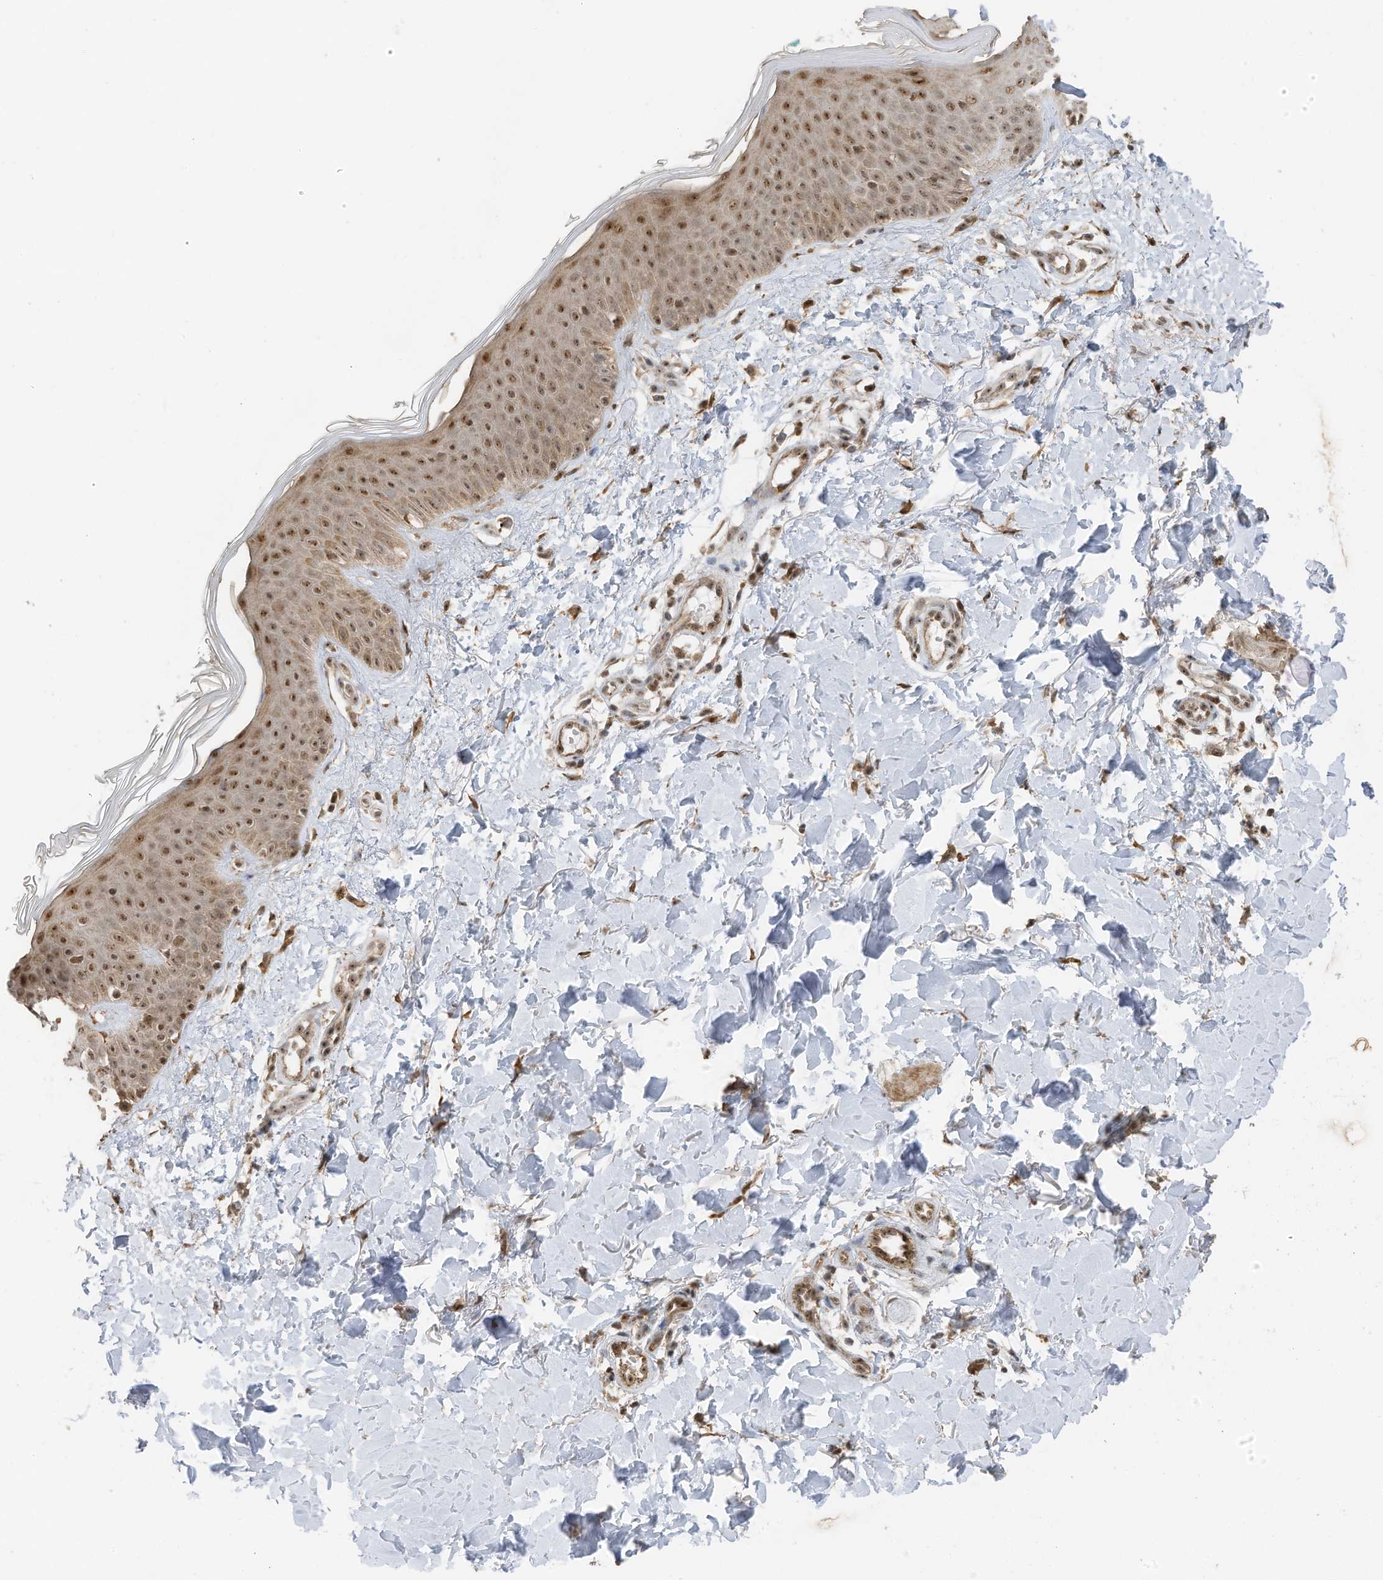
{"staining": {"intensity": "moderate", "quantity": ">75%", "location": "cytoplasmic/membranous,nuclear"}, "tissue": "skin", "cell_type": "Fibroblasts", "image_type": "normal", "snomed": [{"axis": "morphology", "description": "Normal tissue, NOS"}, {"axis": "topography", "description": "Skin"}], "caption": "This photomicrograph displays IHC staining of normal human skin, with medium moderate cytoplasmic/membranous,nuclear staining in approximately >75% of fibroblasts.", "gene": "ERLEC1", "patient": {"sex": "male", "age": 37}}